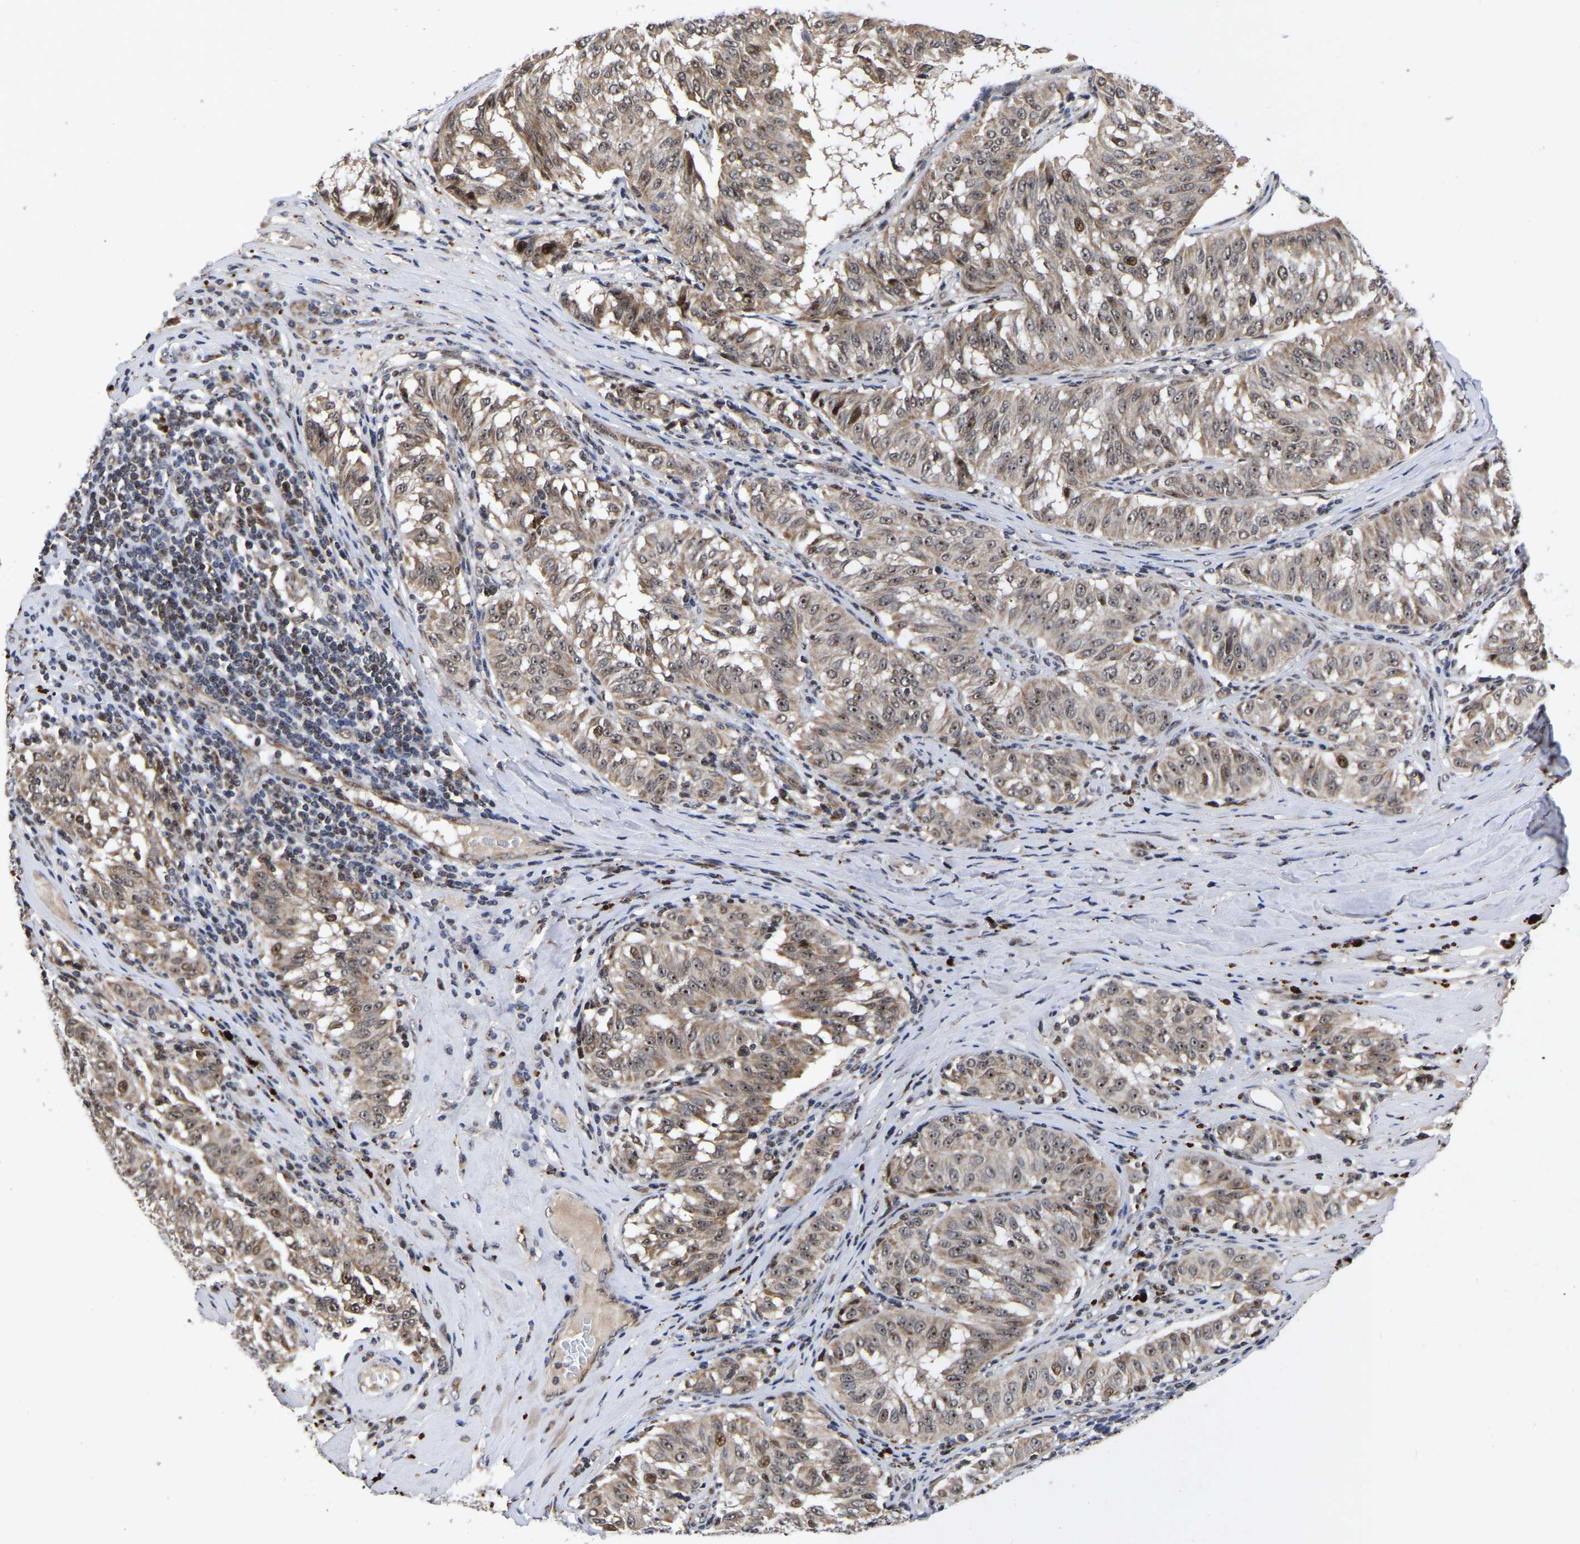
{"staining": {"intensity": "moderate", "quantity": ">75%", "location": "cytoplasmic/membranous,nuclear"}, "tissue": "melanoma", "cell_type": "Tumor cells", "image_type": "cancer", "snomed": [{"axis": "morphology", "description": "Malignant melanoma, NOS"}, {"axis": "topography", "description": "Skin"}], "caption": "IHC micrograph of neoplastic tissue: human malignant melanoma stained using immunohistochemistry (IHC) shows medium levels of moderate protein expression localized specifically in the cytoplasmic/membranous and nuclear of tumor cells, appearing as a cytoplasmic/membranous and nuclear brown color.", "gene": "JUNB", "patient": {"sex": "female", "age": 72}}